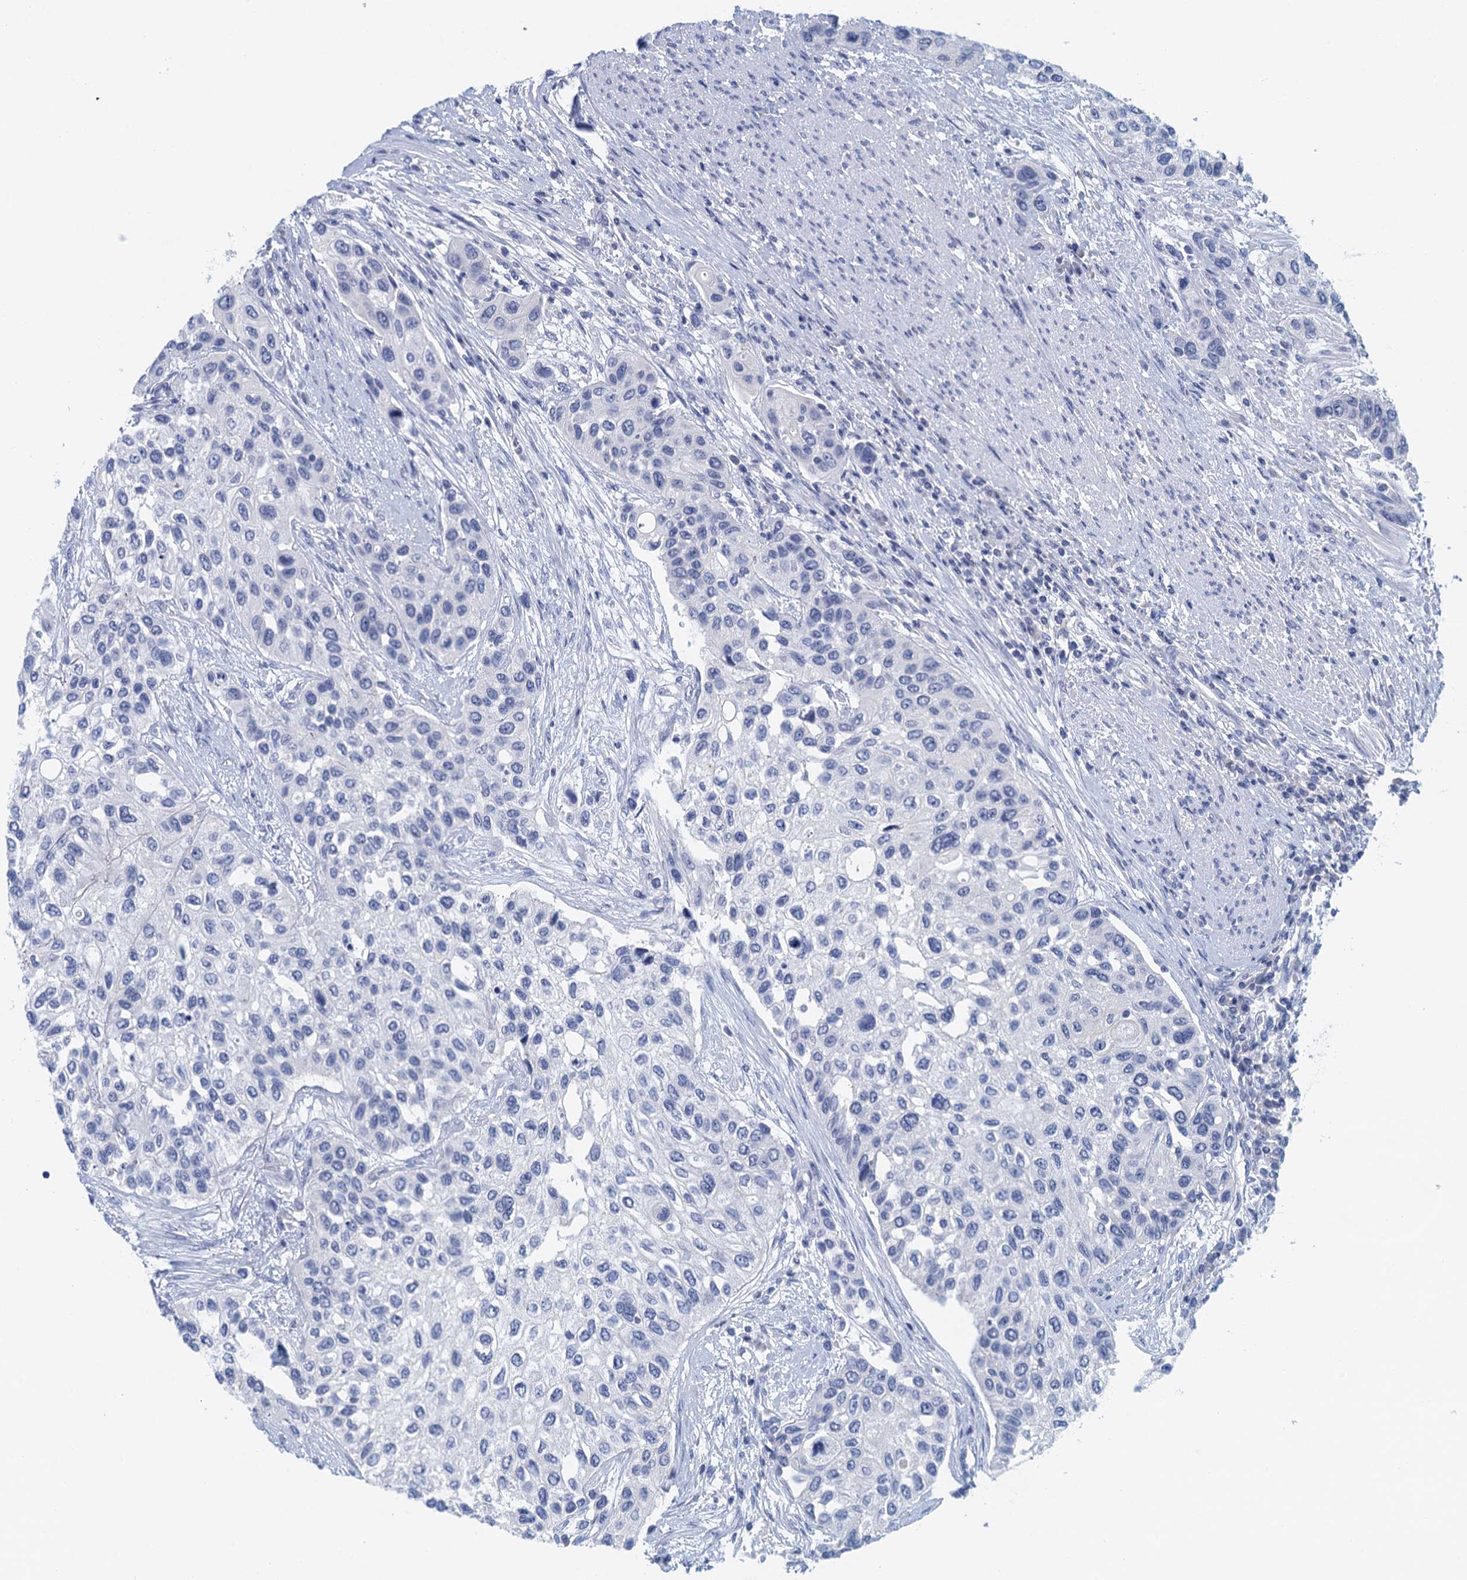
{"staining": {"intensity": "negative", "quantity": "none", "location": "none"}, "tissue": "urothelial cancer", "cell_type": "Tumor cells", "image_type": "cancer", "snomed": [{"axis": "morphology", "description": "Normal tissue, NOS"}, {"axis": "morphology", "description": "Urothelial carcinoma, High grade"}, {"axis": "topography", "description": "Vascular tissue"}, {"axis": "topography", "description": "Urinary bladder"}], "caption": "Urothelial carcinoma (high-grade) was stained to show a protein in brown. There is no significant staining in tumor cells.", "gene": "CYP51A1", "patient": {"sex": "female", "age": 56}}